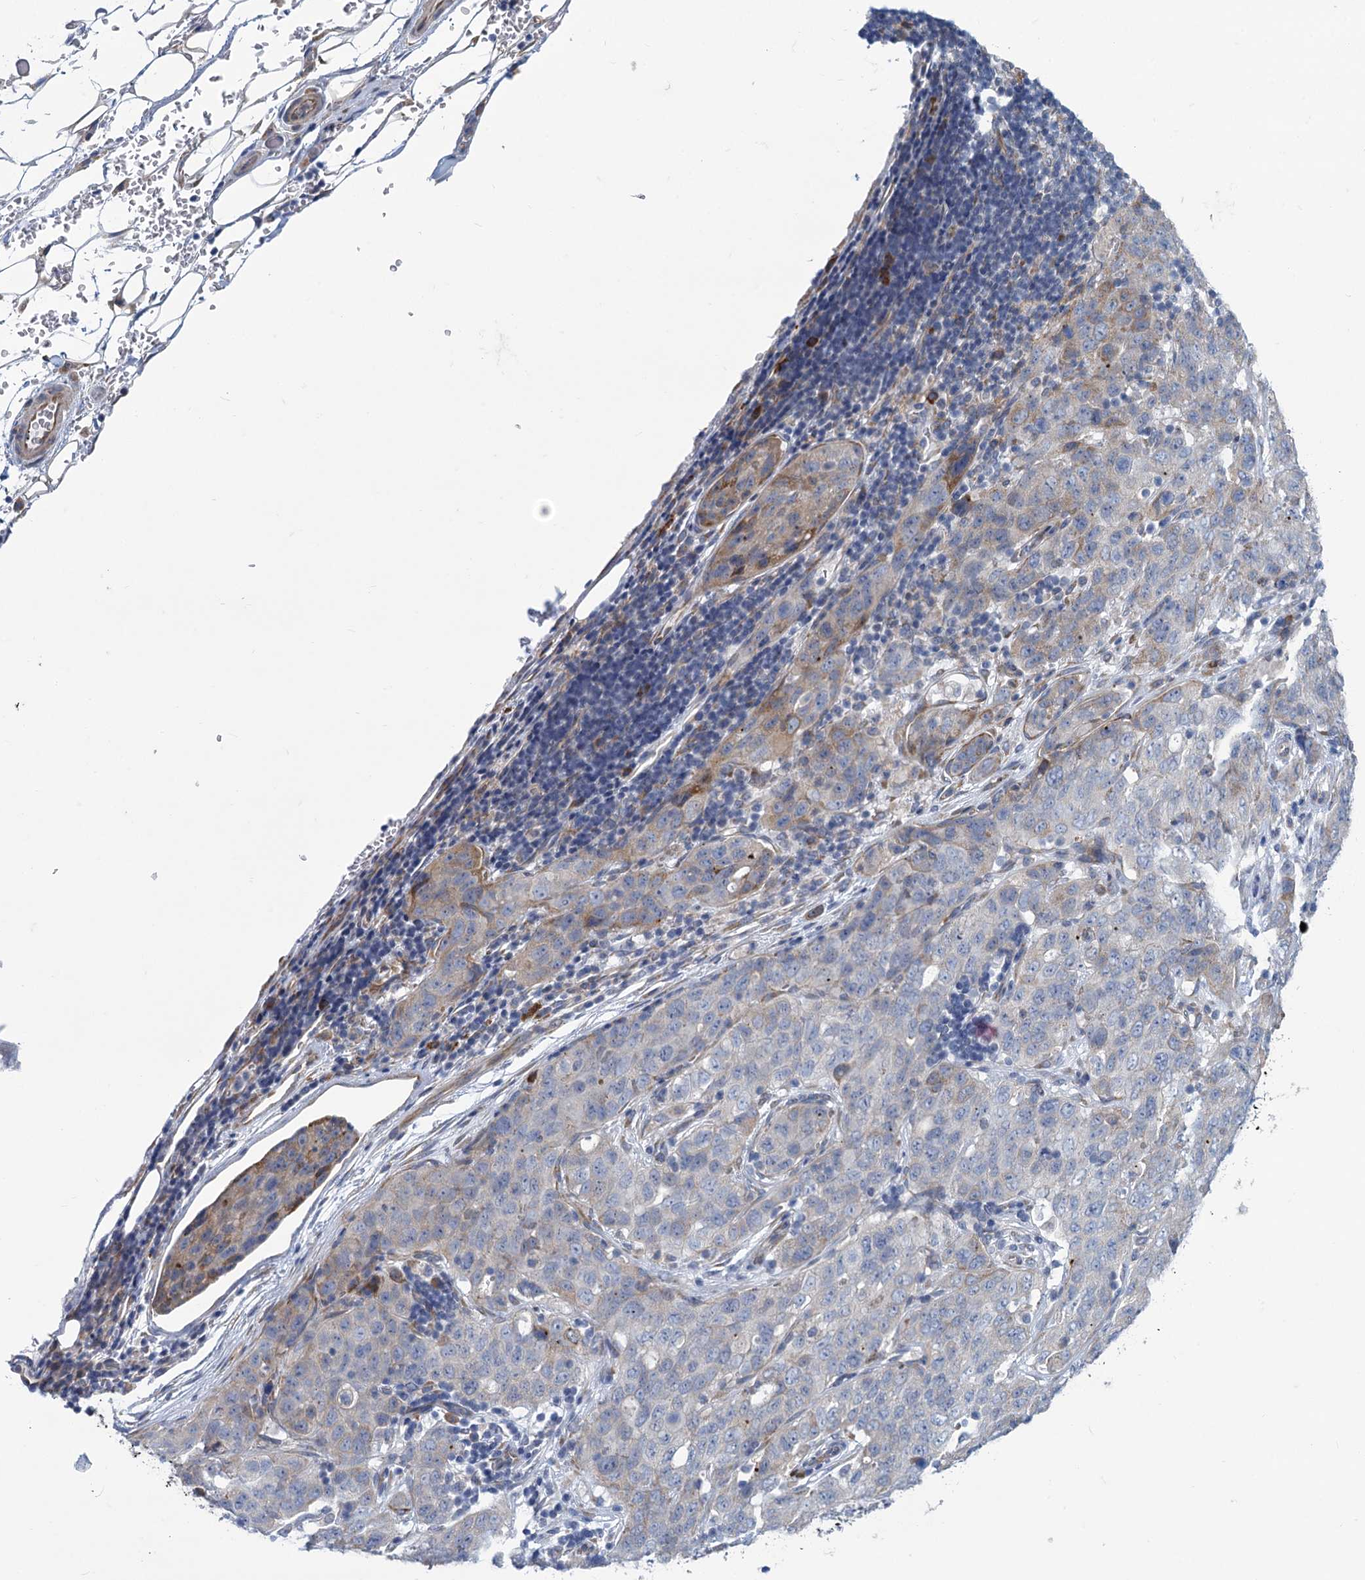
{"staining": {"intensity": "negative", "quantity": "none", "location": "none"}, "tissue": "stomach cancer", "cell_type": "Tumor cells", "image_type": "cancer", "snomed": [{"axis": "morphology", "description": "Normal tissue, NOS"}, {"axis": "morphology", "description": "Adenocarcinoma, NOS"}, {"axis": "topography", "description": "Lymph node"}, {"axis": "topography", "description": "Stomach"}], "caption": "Immunohistochemistry histopathology image of human stomach cancer stained for a protein (brown), which demonstrates no staining in tumor cells.", "gene": "PRSS35", "patient": {"sex": "male", "age": 48}}